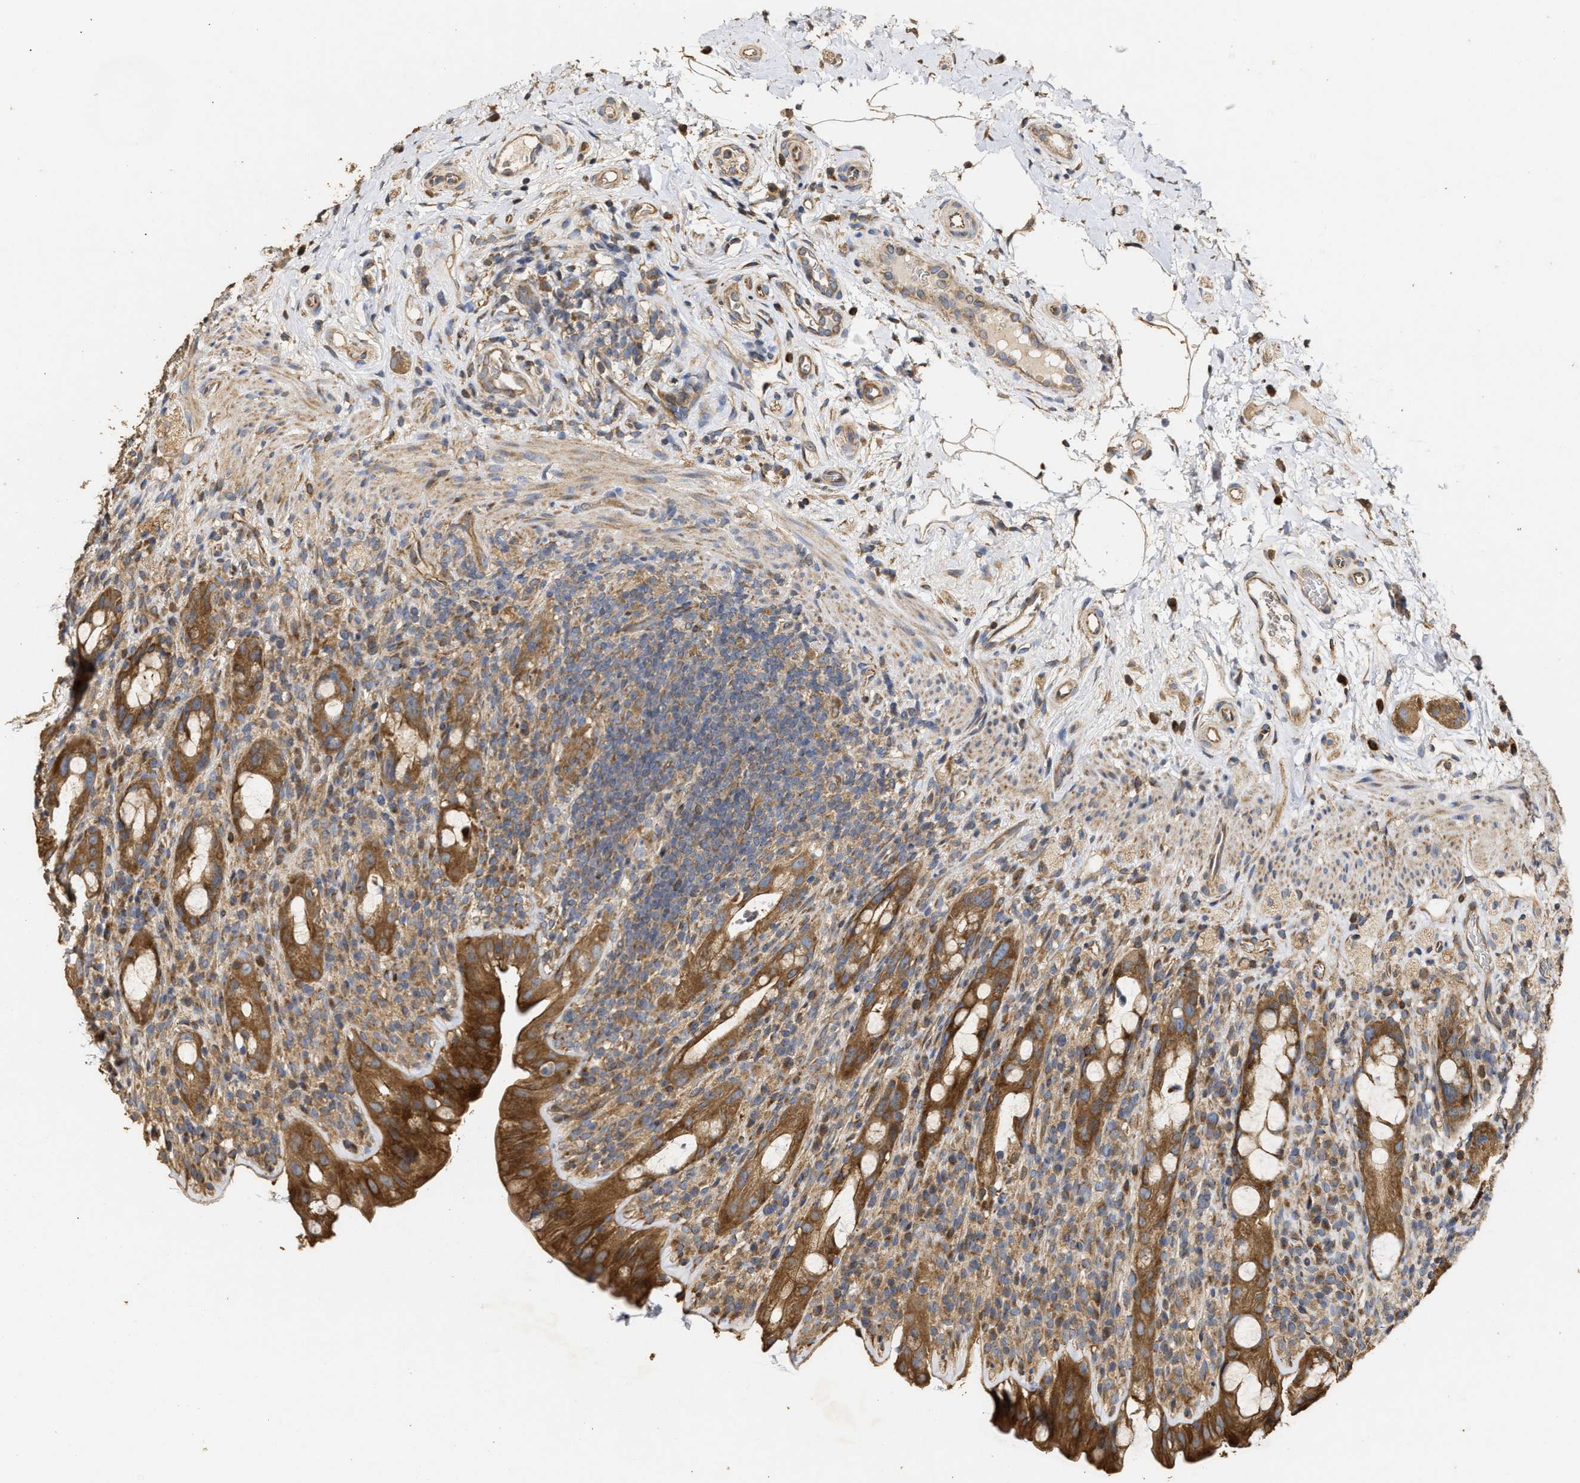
{"staining": {"intensity": "moderate", "quantity": ">75%", "location": "cytoplasmic/membranous"}, "tissue": "rectum", "cell_type": "Glandular cells", "image_type": "normal", "snomed": [{"axis": "morphology", "description": "Normal tissue, NOS"}, {"axis": "topography", "description": "Rectum"}], "caption": "Immunohistochemical staining of normal human rectum reveals >75% levels of moderate cytoplasmic/membranous protein positivity in approximately >75% of glandular cells. The staining was performed using DAB to visualize the protein expression in brown, while the nuclei were stained in blue with hematoxylin (Magnification: 20x).", "gene": "NAV1", "patient": {"sex": "male", "age": 44}}